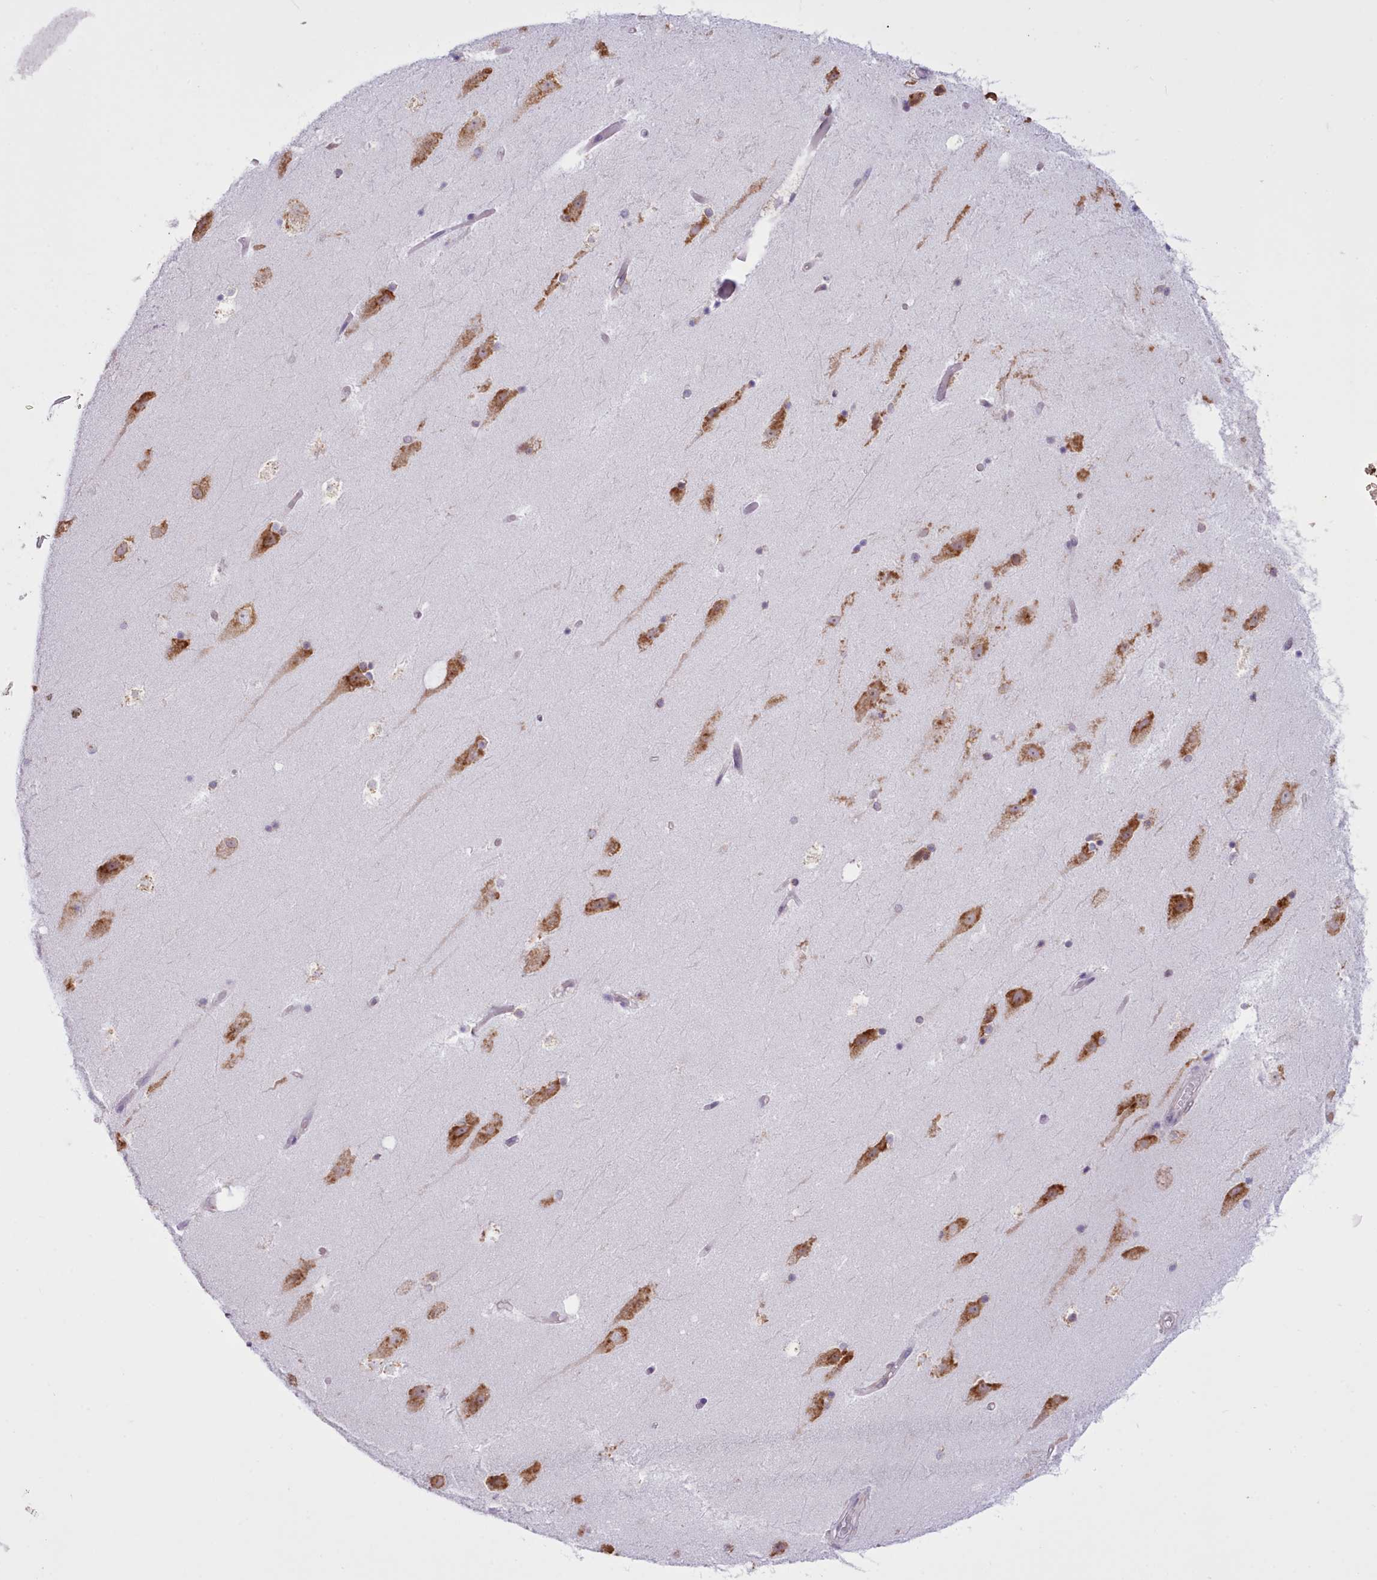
{"staining": {"intensity": "negative", "quantity": "none", "location": "none"}, "tissue": "hippocampus", "cell_type": "Glial cells", "image_type": "normal", "snomed": [{"axis": "morphology", "description": "Normal tissue, NOS"}, {"axis": "topography", "description": "Hippocampus"}], "caption": "Image shows no protein positivity in glial cells of benign hippocampus. Nuclei are stained in blue.", "gene": "SEC61B", "patient": {"sex": "female", "age": 52}}